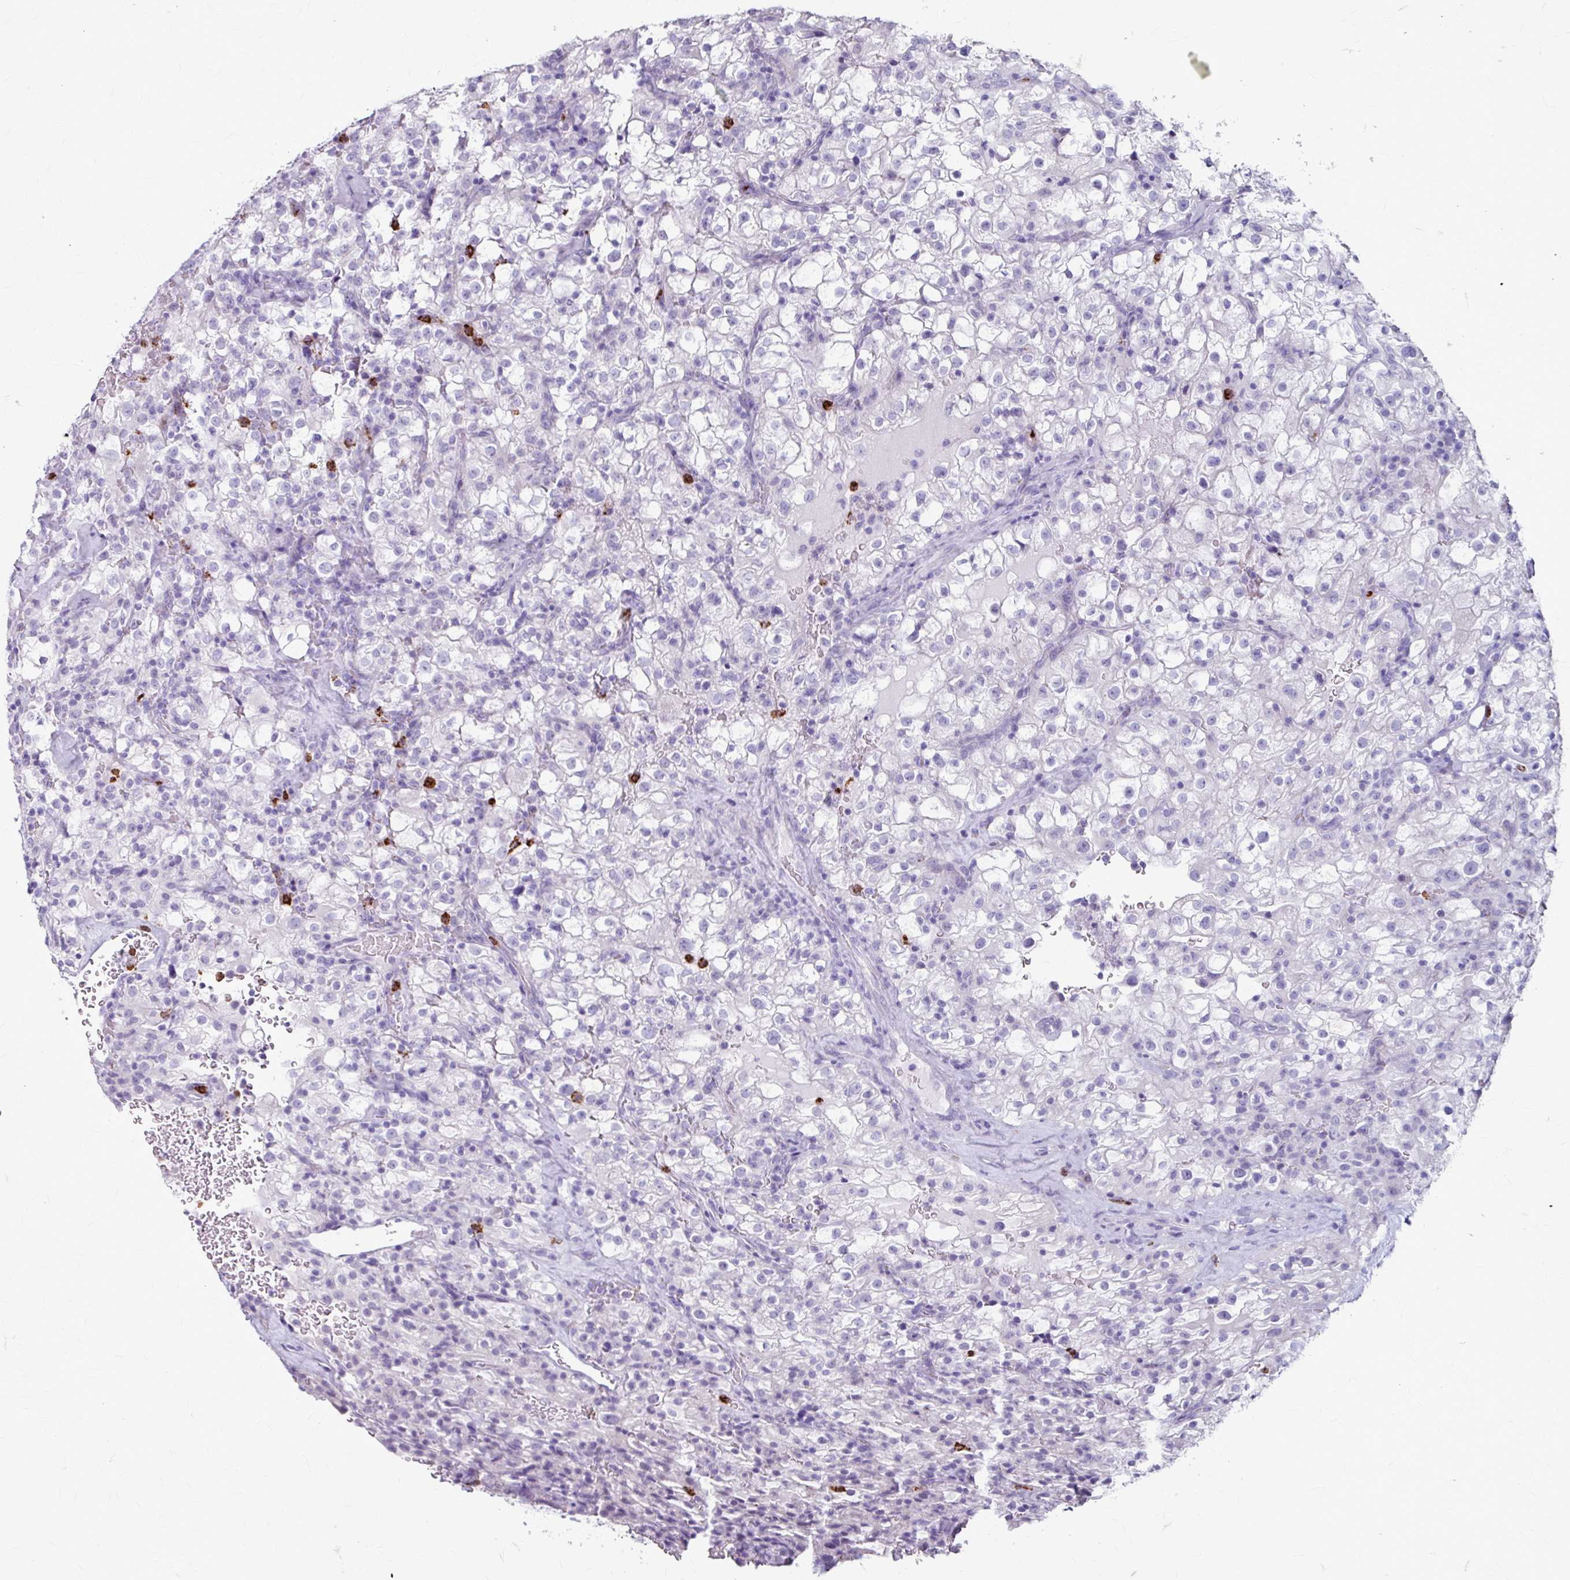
{"staining": {"intensity": "negative", "quantity": "none", "location": "none"}, "tissue": "renal cancer", "cell_type": "Tumor cells", "image_type": "cancer", "snomed": [{"axis": "morphology", "description": "Adenocarcinoma, NOS"}, {"axis": "topography", "description": "Kidney"}], "caption": "This is a micrograph of immunohistochemistry staining of renal cancer, which shows no staining in tumor cells.", "gene": "ANKRD1", "patient": {"sex": "female", "age": 74}}